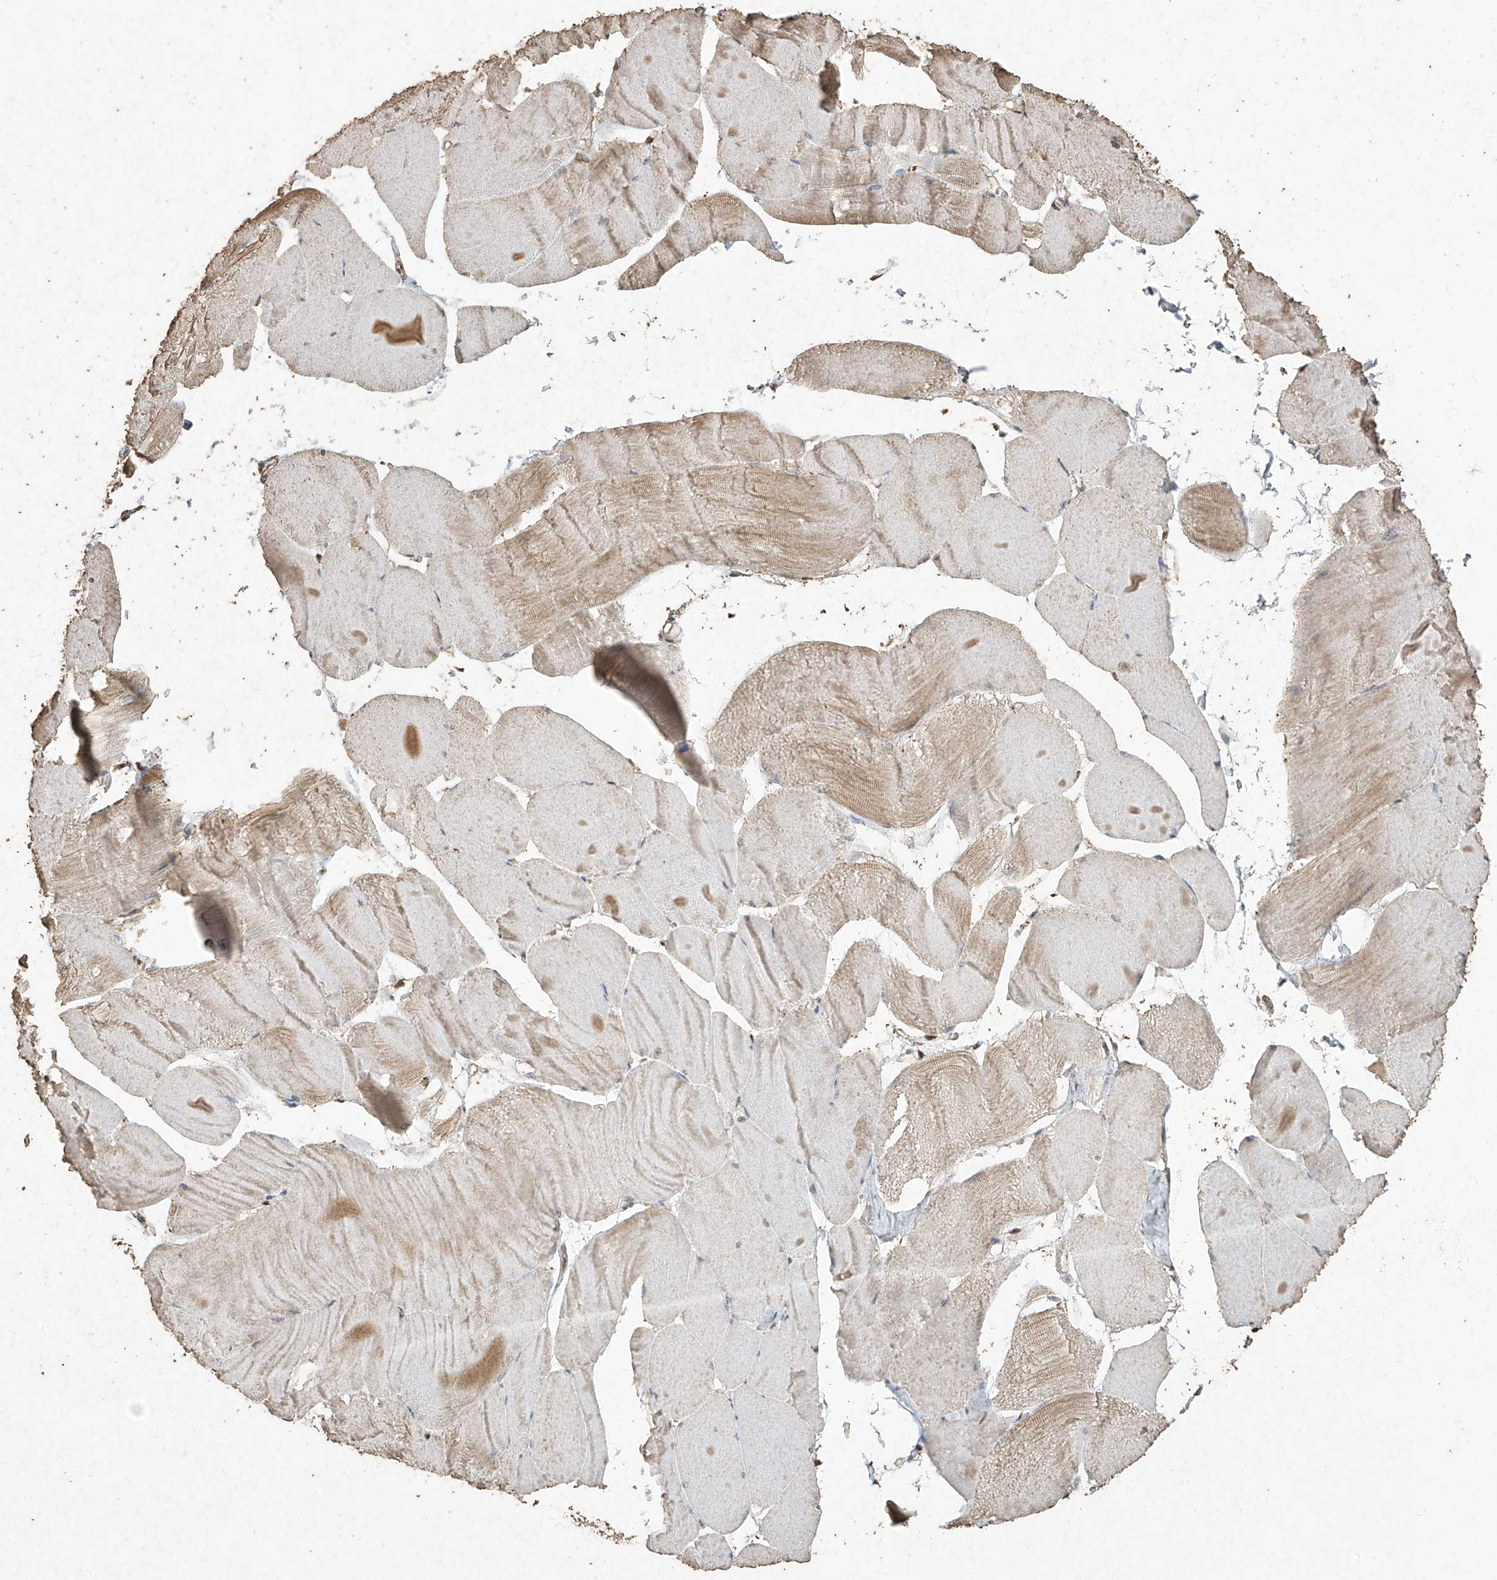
{"staining": {"intensity": "weak", "quantity": "<25%", "location": "cytoplasmic/membranous"}, "tissue": "skeletal muscle", "cell_type": "Myocytes", "image_type": "normal", "snomed": [{"axis": "morphology", "description": "Normal tissue, NOS"}, {"axis": "morphology", "description": "Basal cell carcinoma"}, {"axis": "topography", "description": "Skeletal muscle"}], "caption": "Immunohistochemistry micrograph of normal skeletal muscle: human skeletal muscle stained with DAB shows no significant protein staining in myocytes.", "gene": "ERBB3", "patient": {"sex": "female", "age": 64}}